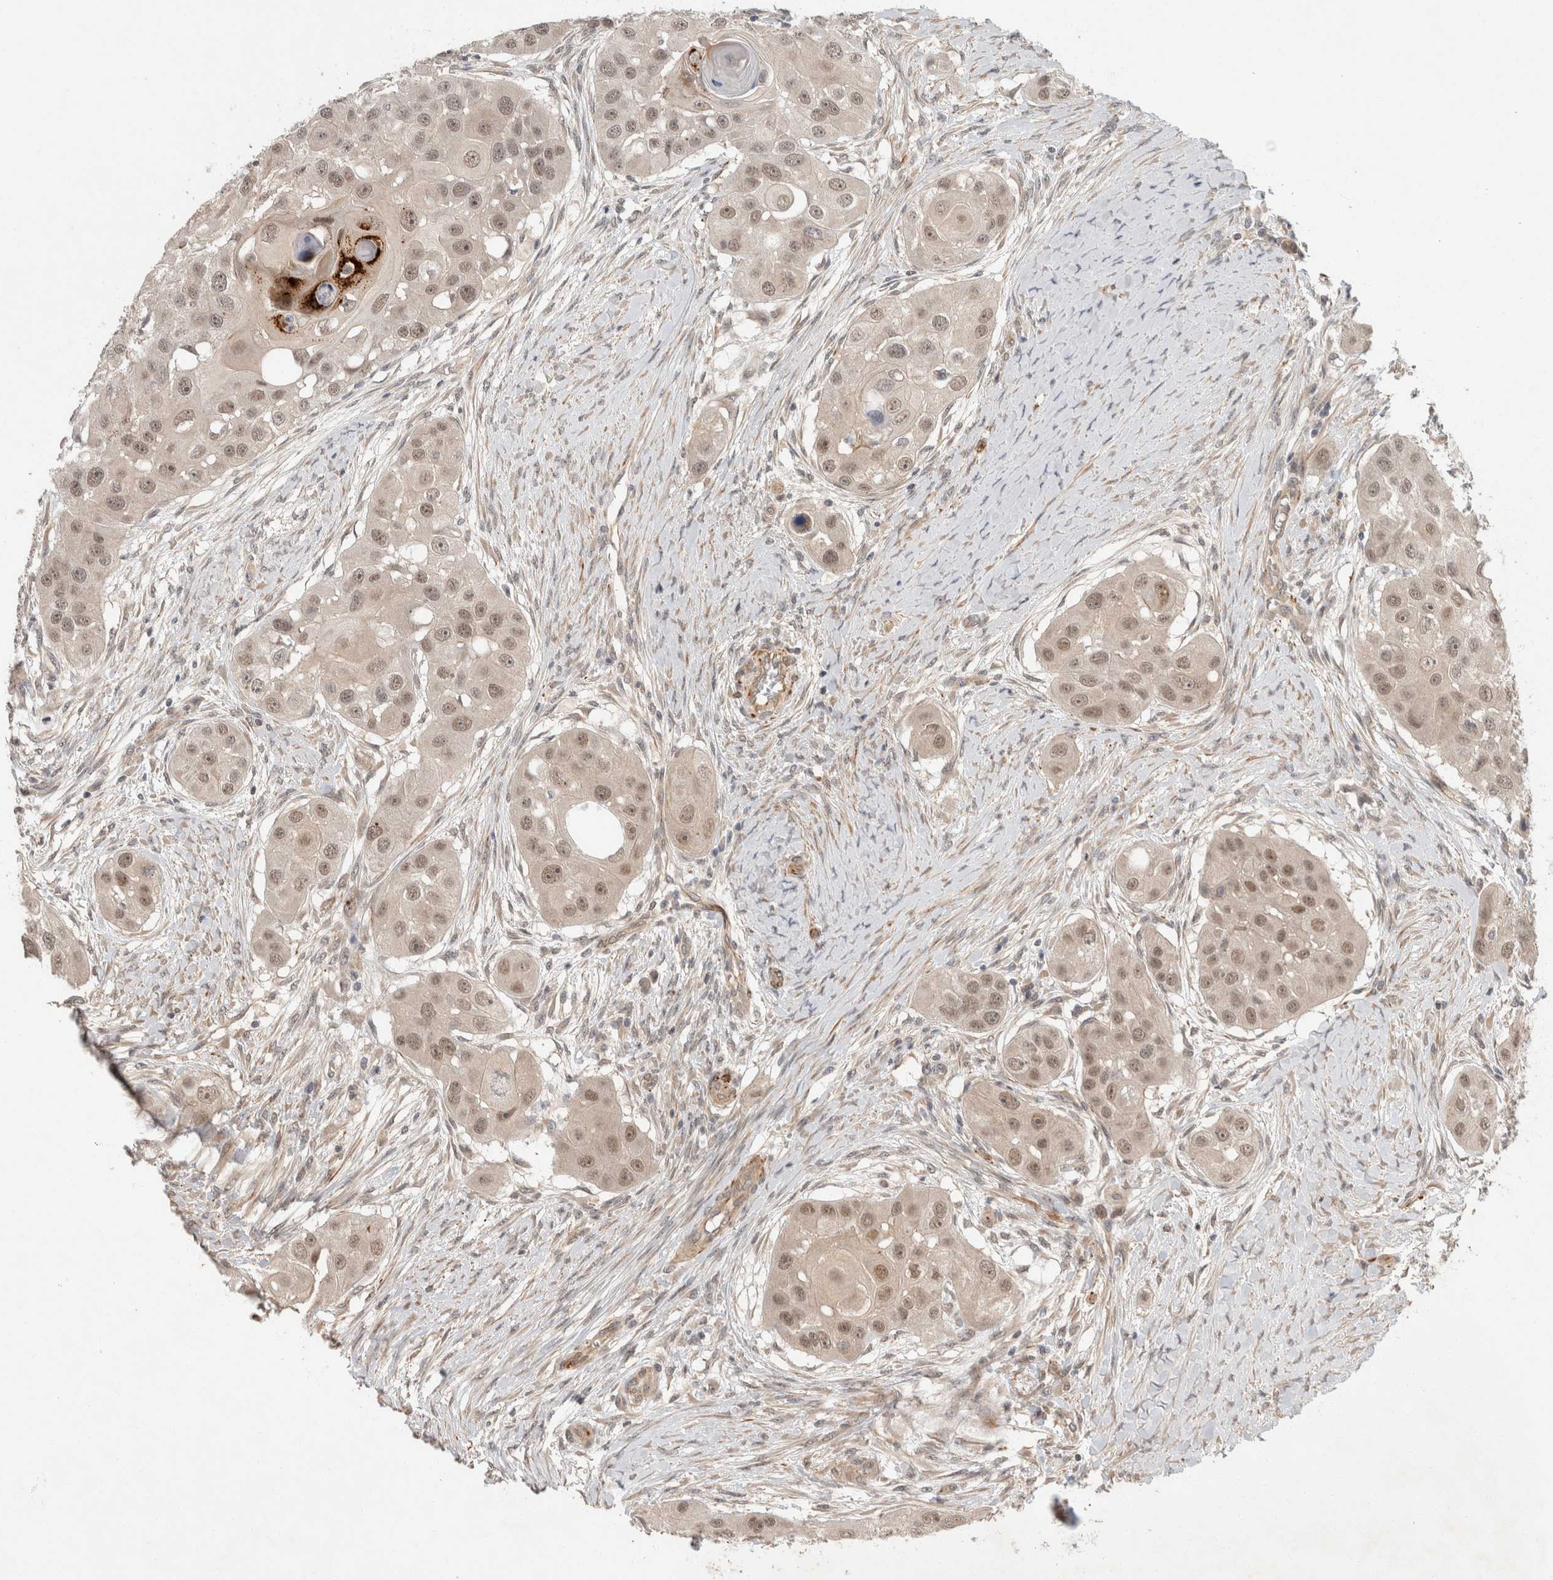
{"staining": {"intensity": "weak", "quantity": ">75%", "location": "nuclear"}, "tissue": "head and neck cancer", "cell_type": "Tumor cells", "image_type": "cancer", "snomed": [{"axis": "morphology", "description": "Normal tissue, NOS"}, {"axis": "morphology", "description": "Squamous cell carcinoma, NOS"}, {"axis": "topography", "description": "Skeletal muscle"}, {"axis": "topography", "description": "Head-Neck"}], "caption": "Head and neck squamous cell carcinoma stained with immunohistochemistry (IHC) displays weak nuclear expression in about >75% of tumor cells. Nuclei are stained in blue.", "gene": "CRISPLD1", "patient": {"sex": "male", "age": 51}}